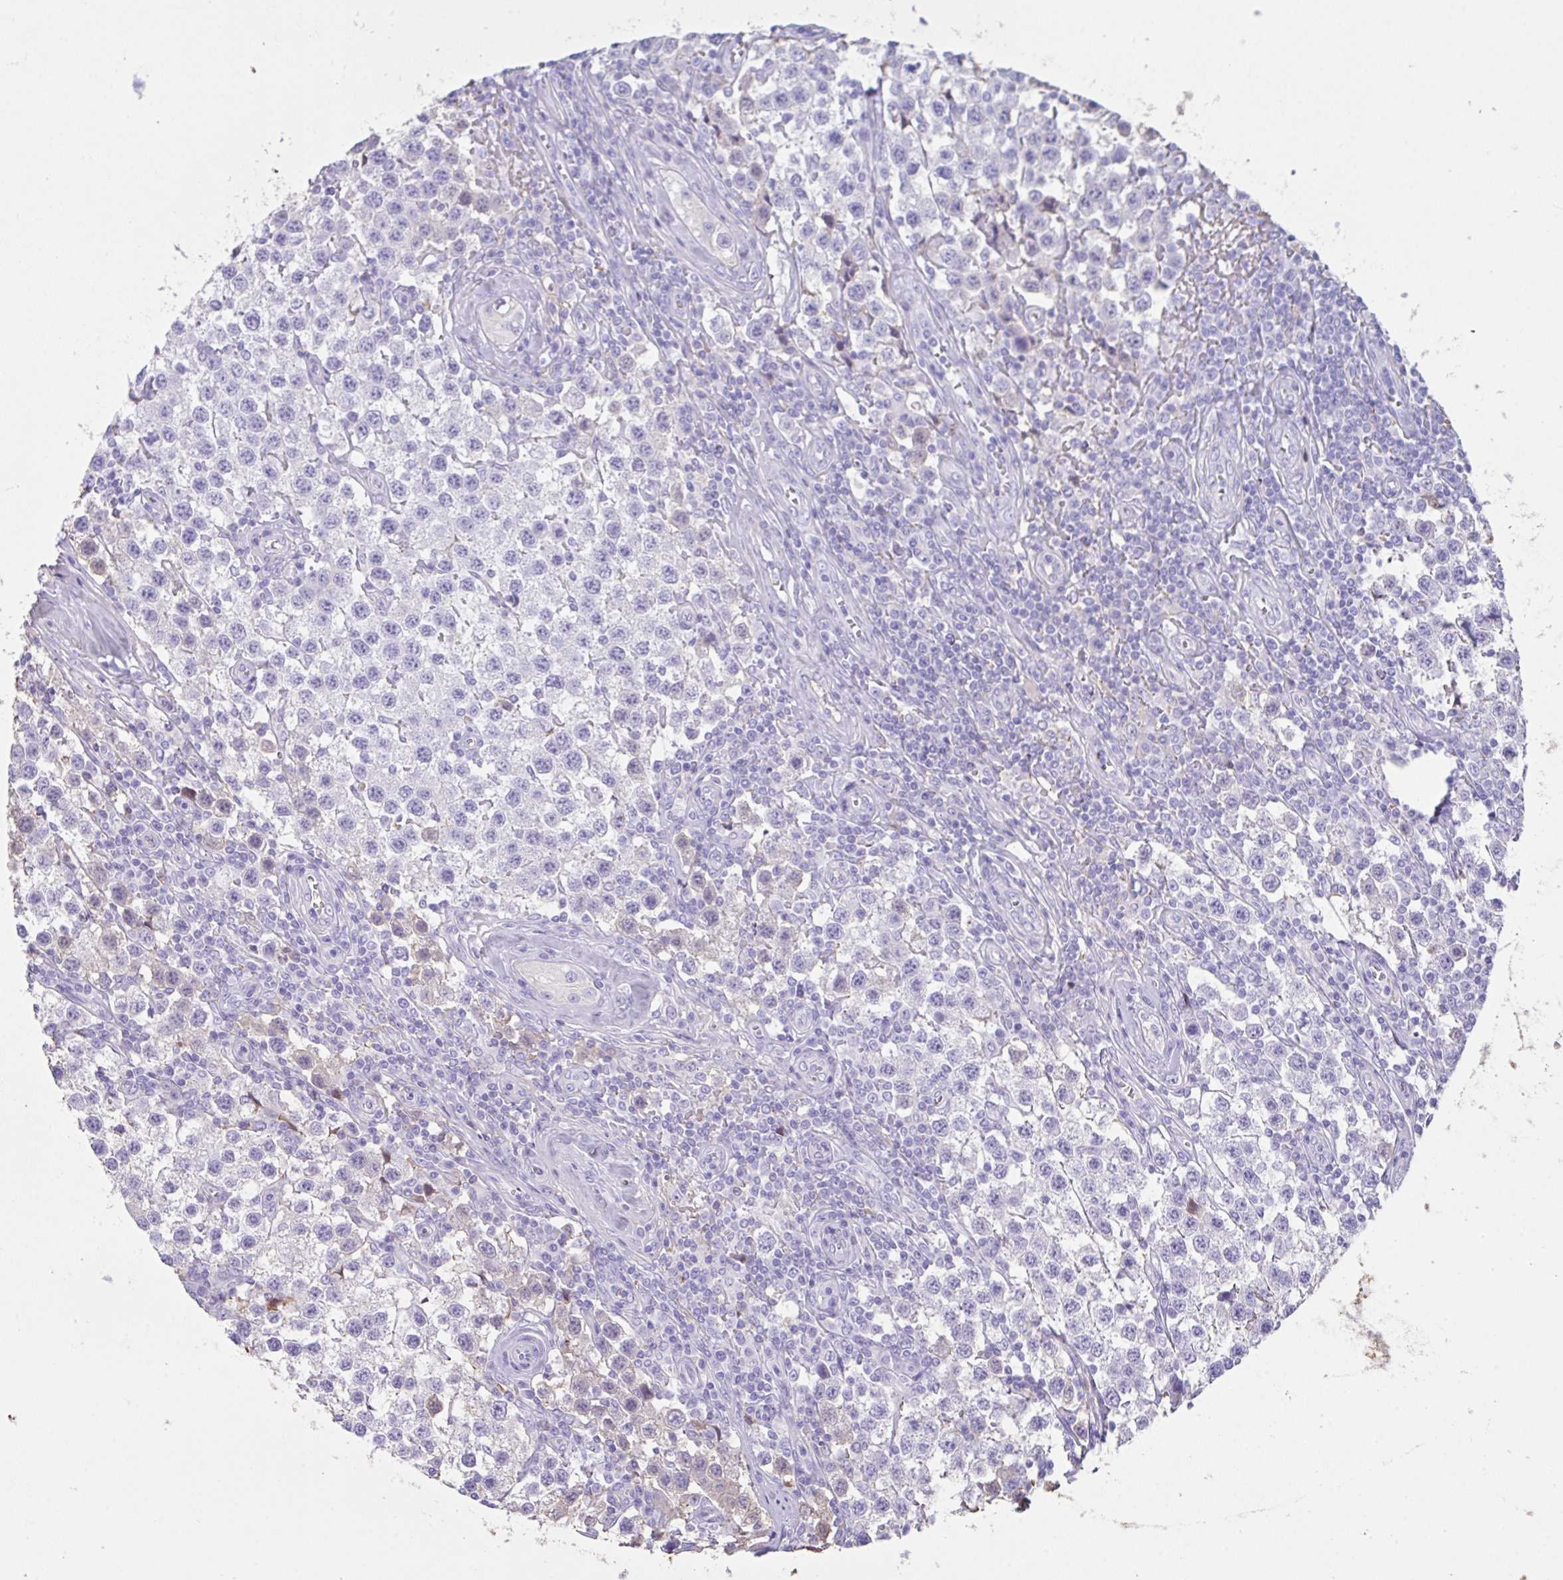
{"staining": {"intensity": "negative", "quantity": "none", "location": "none"}, "tissue": "testis cancer", "cell_type": "Tumor cells", "image_type": "cancer", "snomed": [{"axis": "morphology", "description": "Seminoma, NOS"}, {"axis": "topography", "description": "Testis"}], "caption": "The image shows no significant staining in tumor cells of seminoma (testis).", "gene": "HOXC12", "patient": {"sex": "male", "age": 34}}